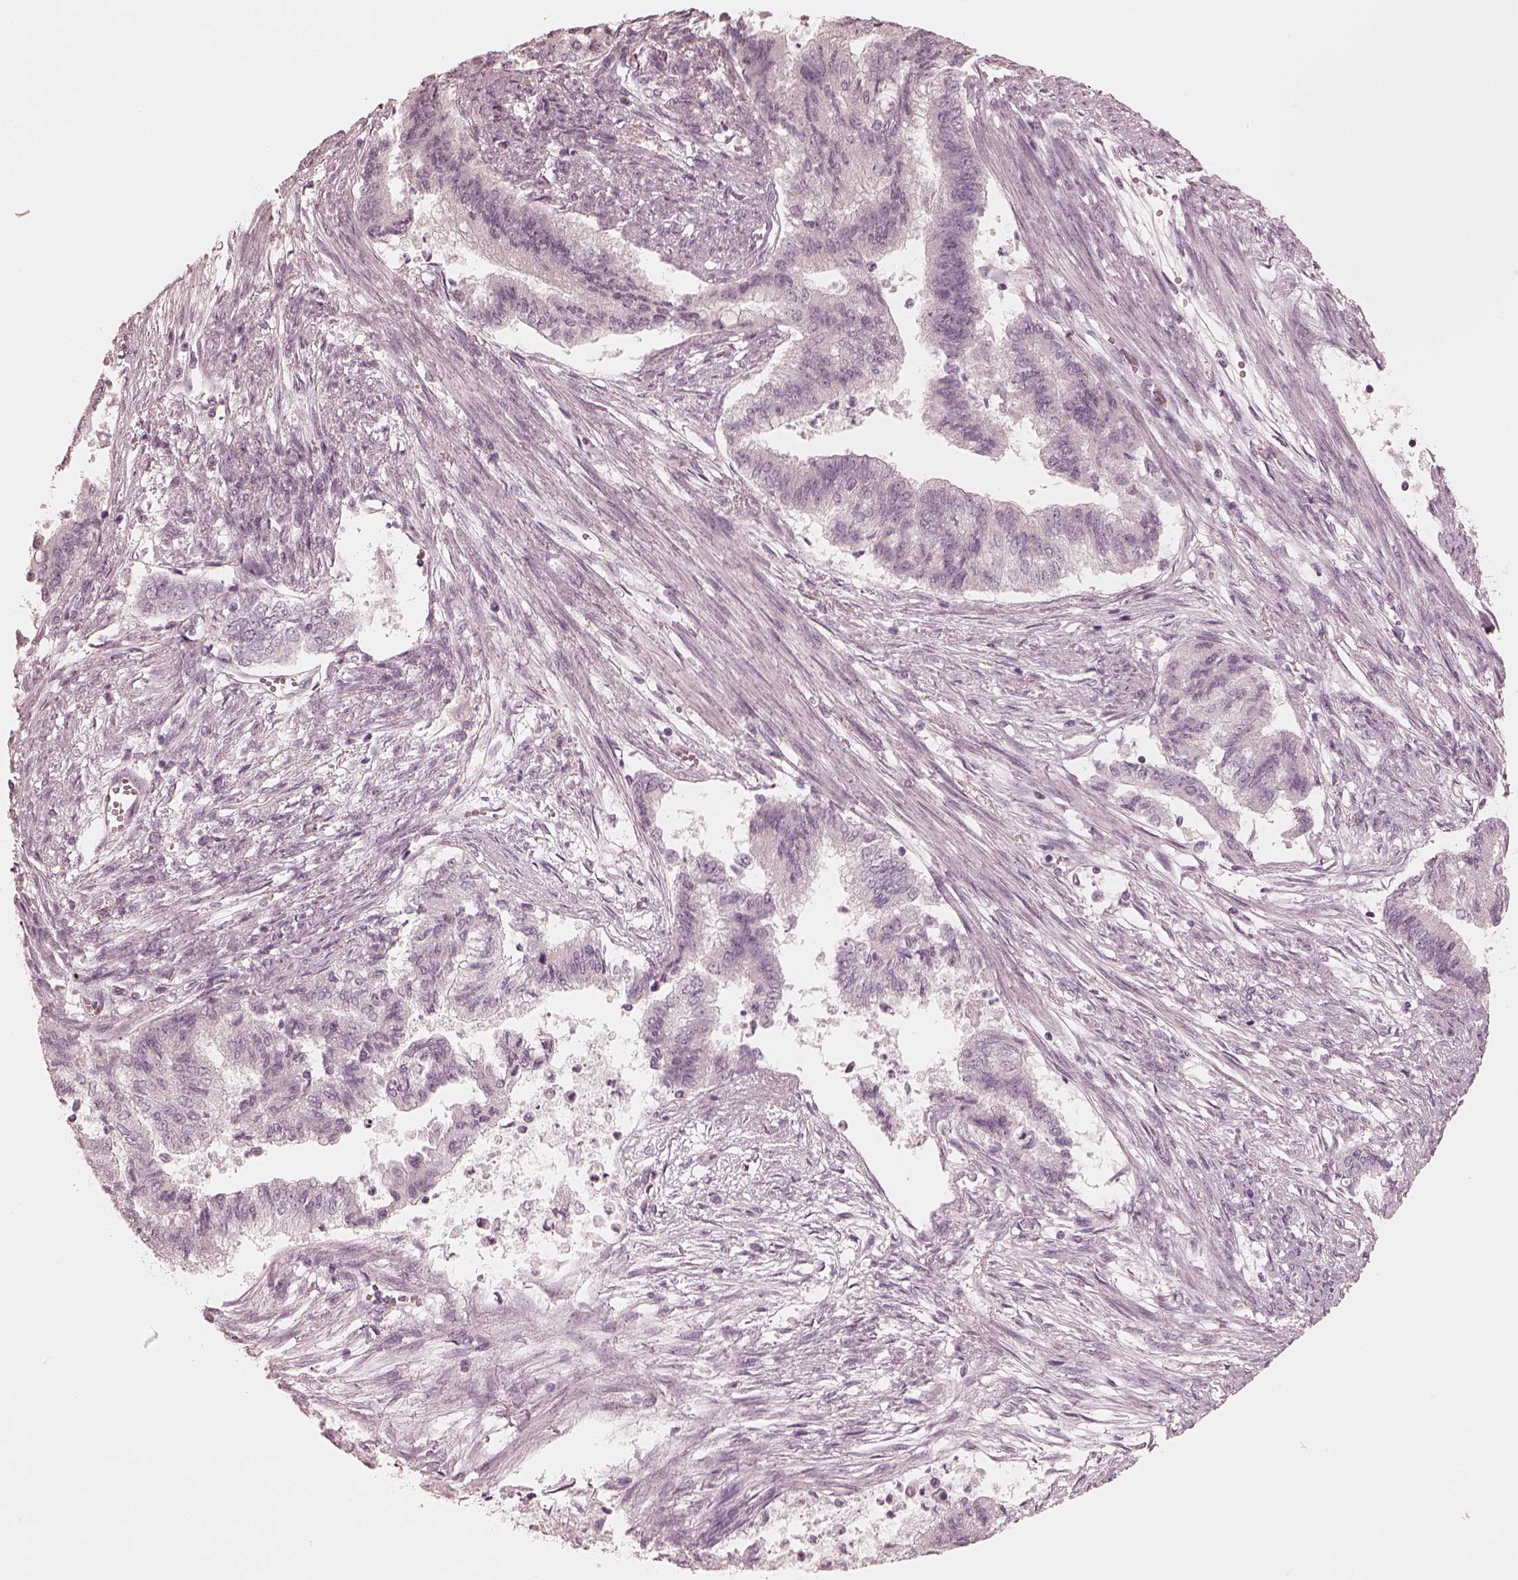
{"staining": {"intensity": "negative", "quantity": "none", "location": "none"}, "tissue": "endometrial cancer", "cell_type": "Tumor cells", "image_type": "cancer", "snomed": [{"axis": "morphology", "description": "Adenocarcinoma, NOS"}, {"axis": "topography", "description": "Endometrium"}], "caption": "This histopathology image is of endometrial cancer stained with immunohistochemistry (IHC) to label a protein in brown with the nuclei are counter-stained blue. There is no staining in tumor cells.", "gene": "CALR3", "patient": {"sex": "female", "age": 65}}